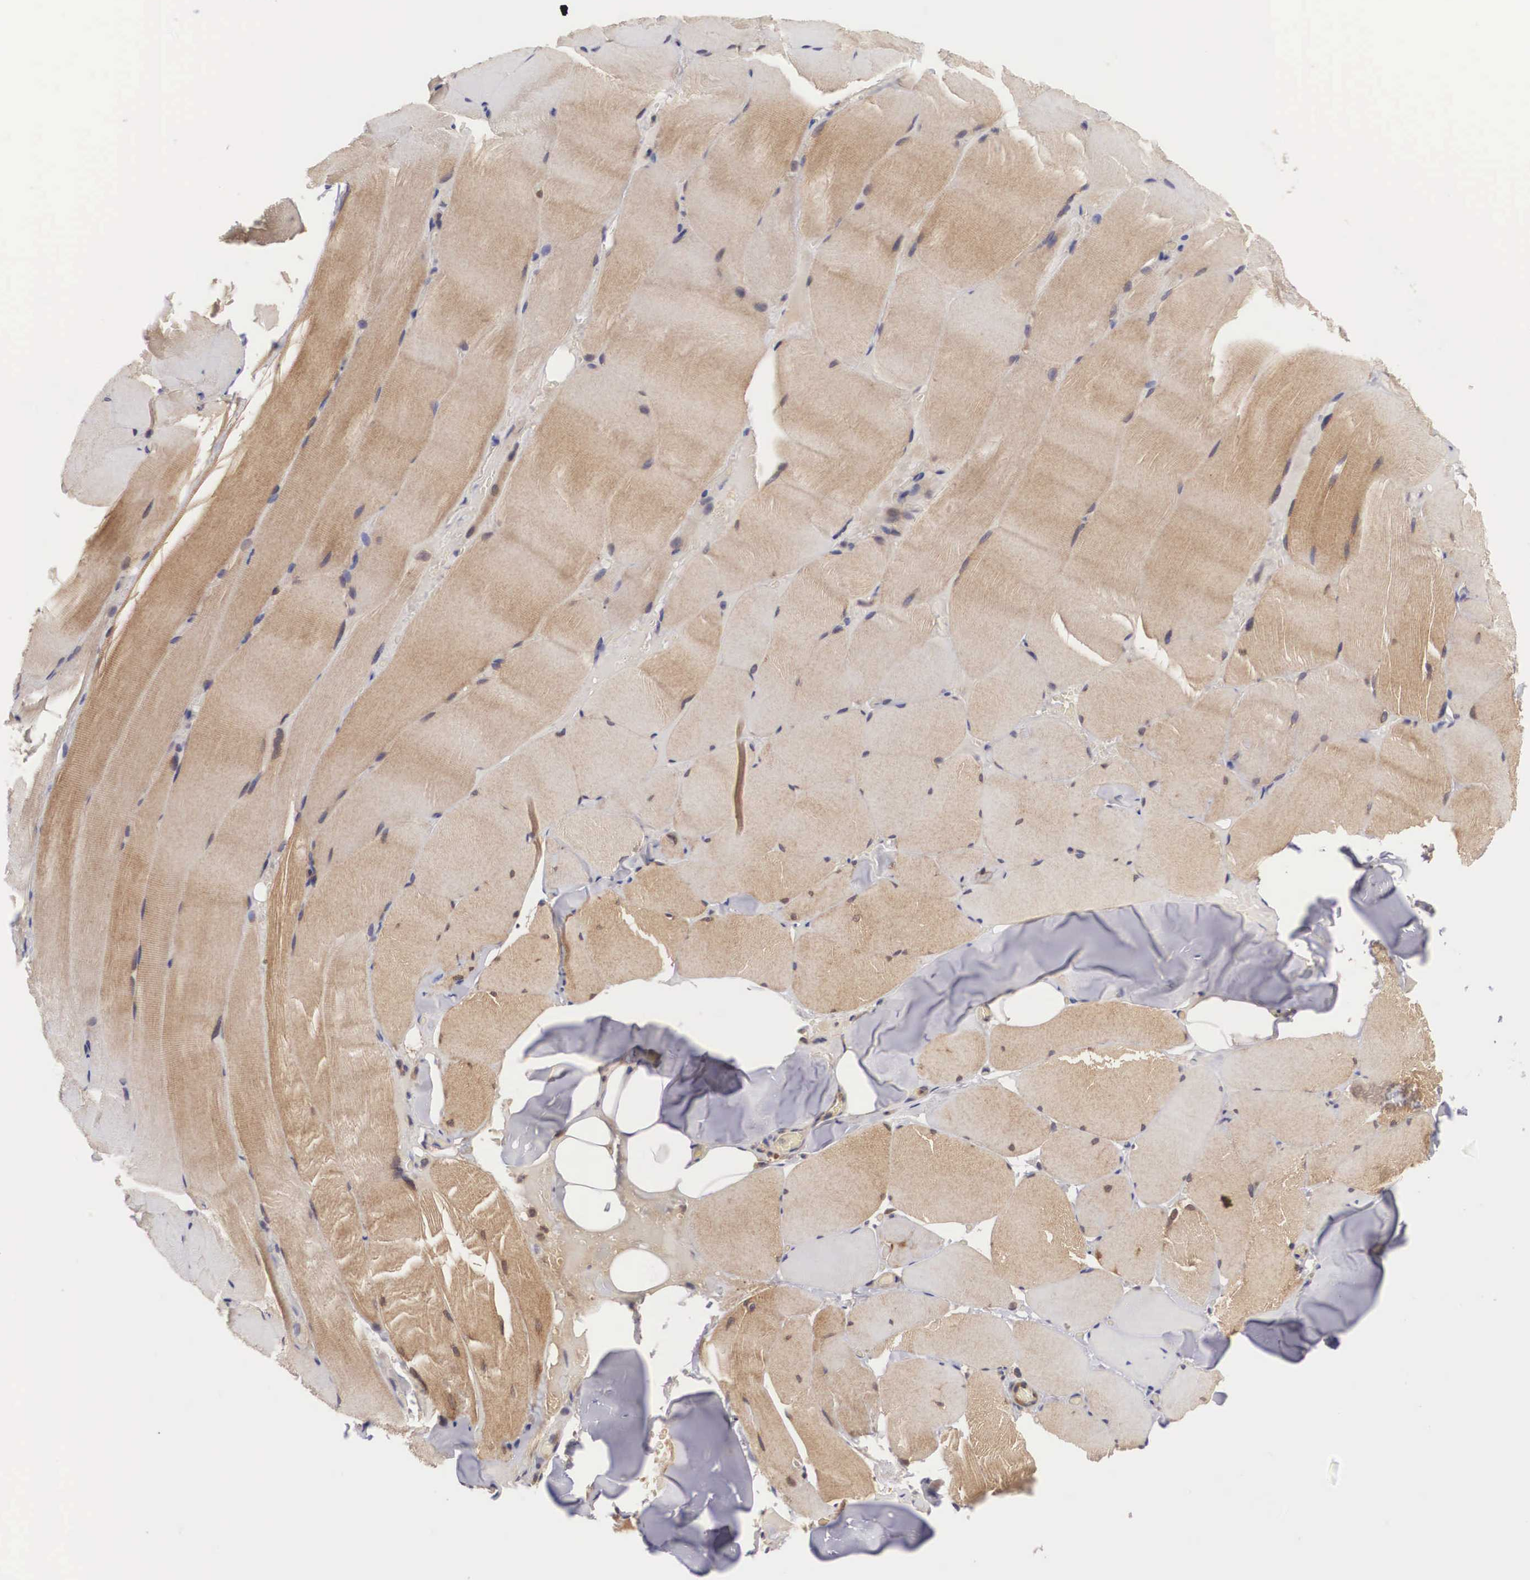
{"staining": {"intensity": "weak", "quantity": "25%-75%", "location": "cytoplasmic/membranous"}, "tissue": "skeletal muscle", "cell_type": "Myocytes", "image_type": "normal", "snomed": [{"axis": "morphology", "description": "Normal tissue, NOS"}, {"axis": "topography", "description": "Skeletal muscle"}], "caption": "Brown immunohistochemical staining in benign skeletal muscle exhibits weak cytoplasmic/membranous expression in about 25%-75% of myocytes.", "gene": "ADSL", "patient": {"sex": "male", "age": 71}}